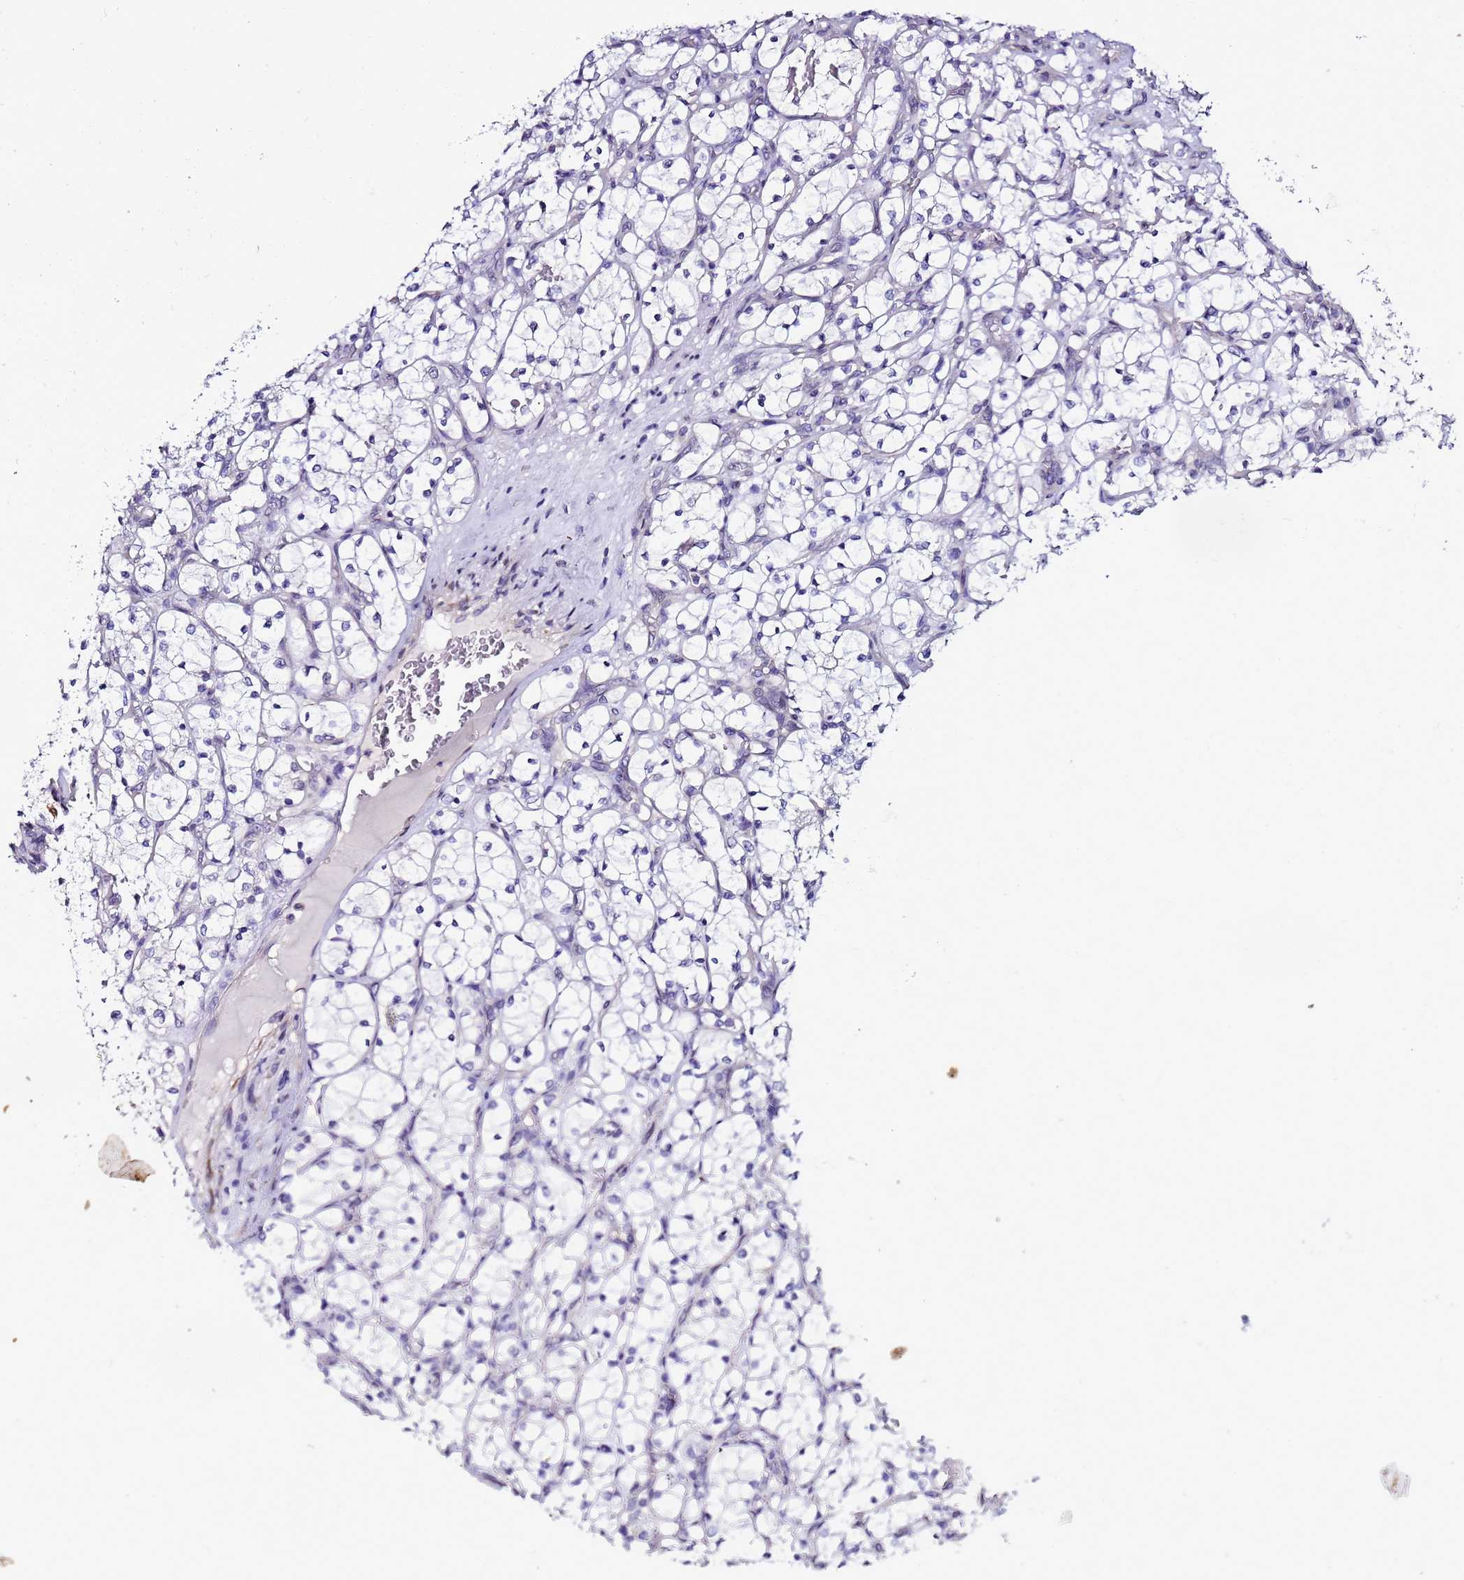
{"staining": {"intensity": "negative", "quantity": "none", "location": "none"}, "tissue": "renal cancer", "cell_type": "Tumor cells", "image_type": "cancer", "snomed": [{"axis": "morphology", "description": "Adenocarcinoma, NOS"}, {"axis": "topography", "description": "Kidney"}], "caption": "Tumor cells are negative for protein expression in human renal cancer (adenocarcinoma).", "gene": "FAM166B", "patient": {"sex": "female", "age": 69}}